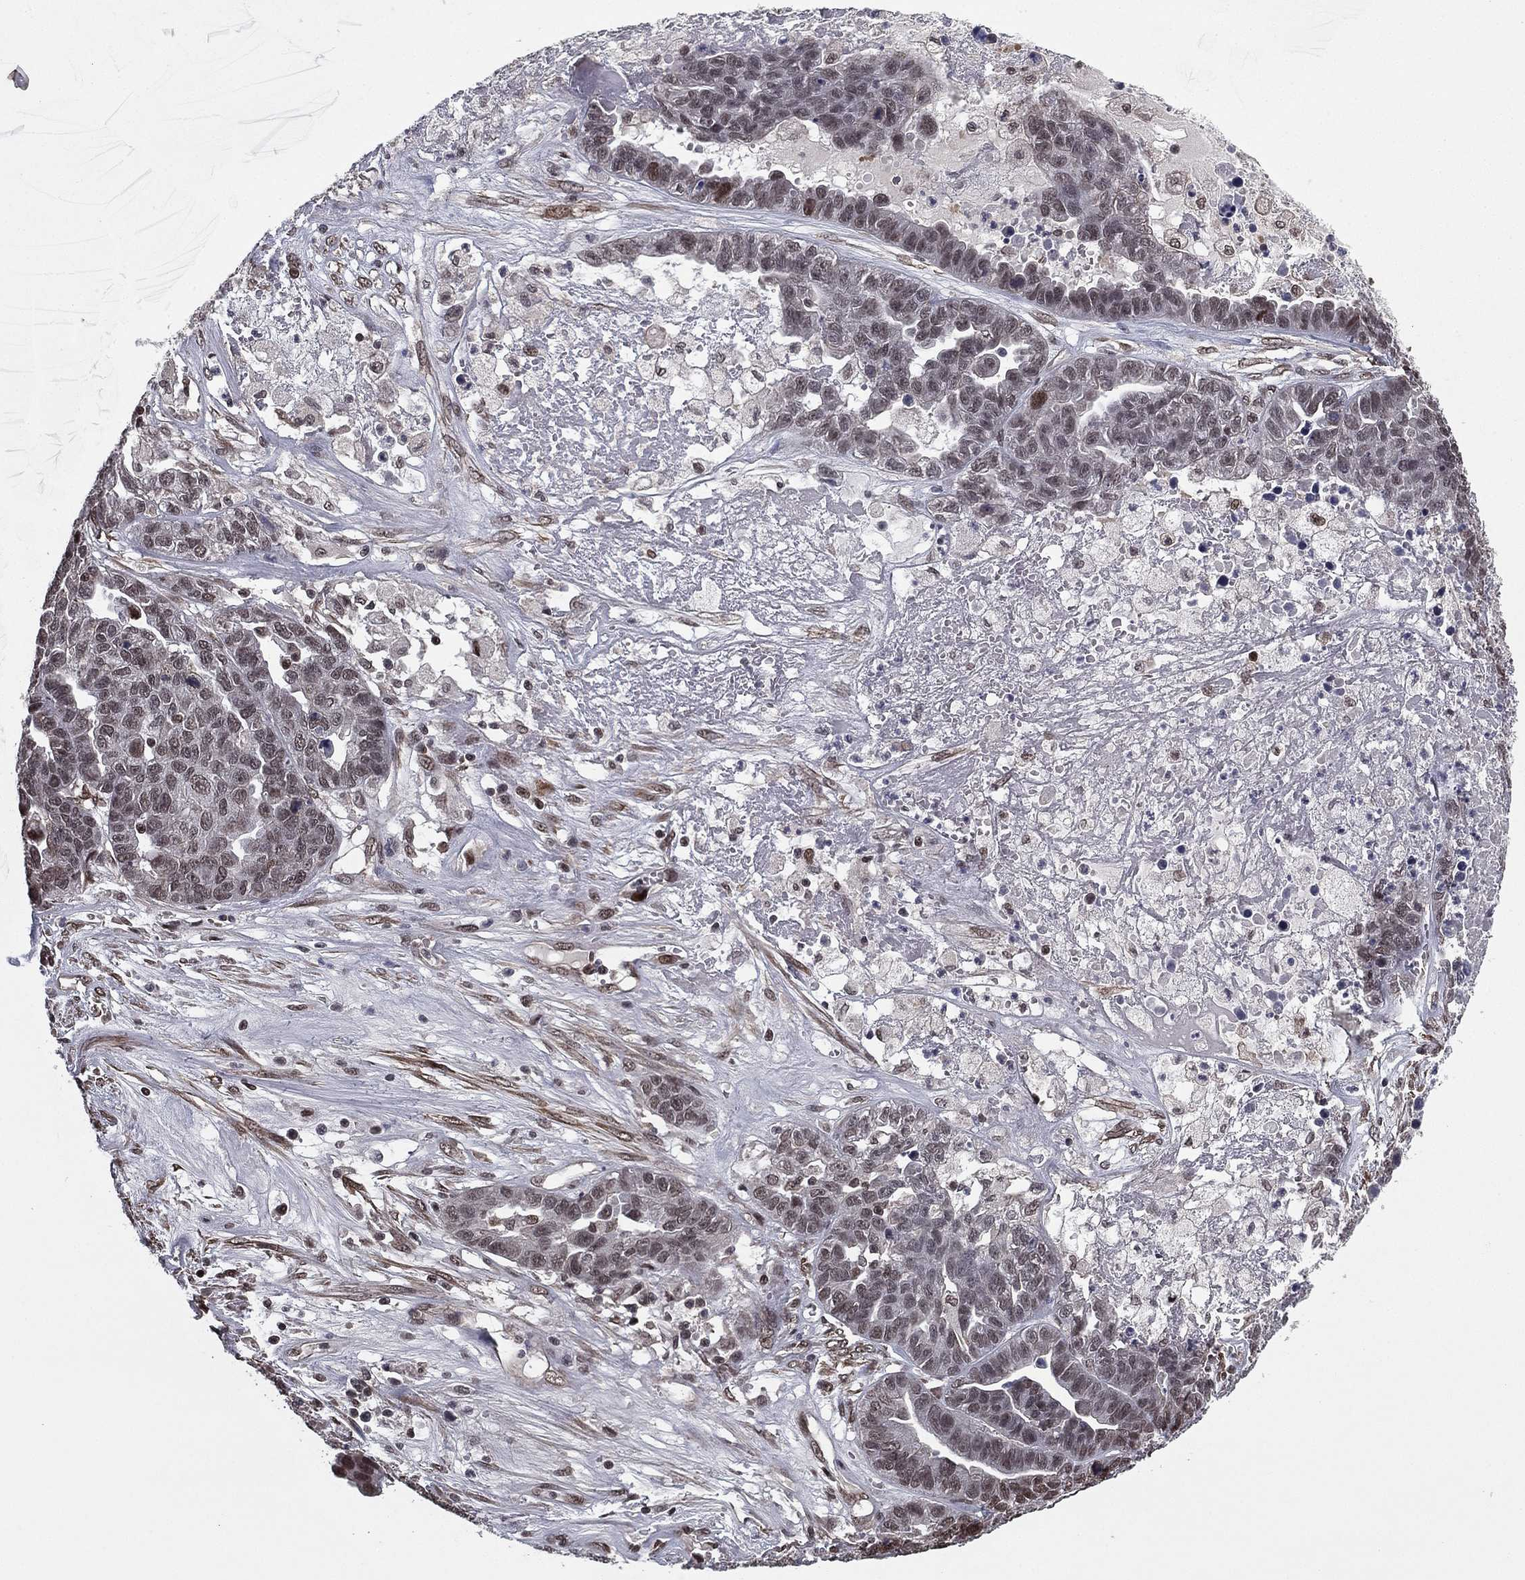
{"staining": {"intensity": "moderate", "quantity": "<25%", "location": "nuclear"}, "tissue": "ovarian cancer", "cell_type": "Tumor cells", "image_type": "cancer", "snomed": [{"axis": "morphology", "description": "Cystadenocarcinoma, serous, NOS"}, {"axis": "topography", "description": "Ovary"}], "caption": "This is an image of immunohistochemistry staining of serous cystadenocarcinoma (ovarian), which shows moderate positivity in the nuclear of tumor cells.", "gene": "RARB", "patient": {"sex": "female", "age": 87}}